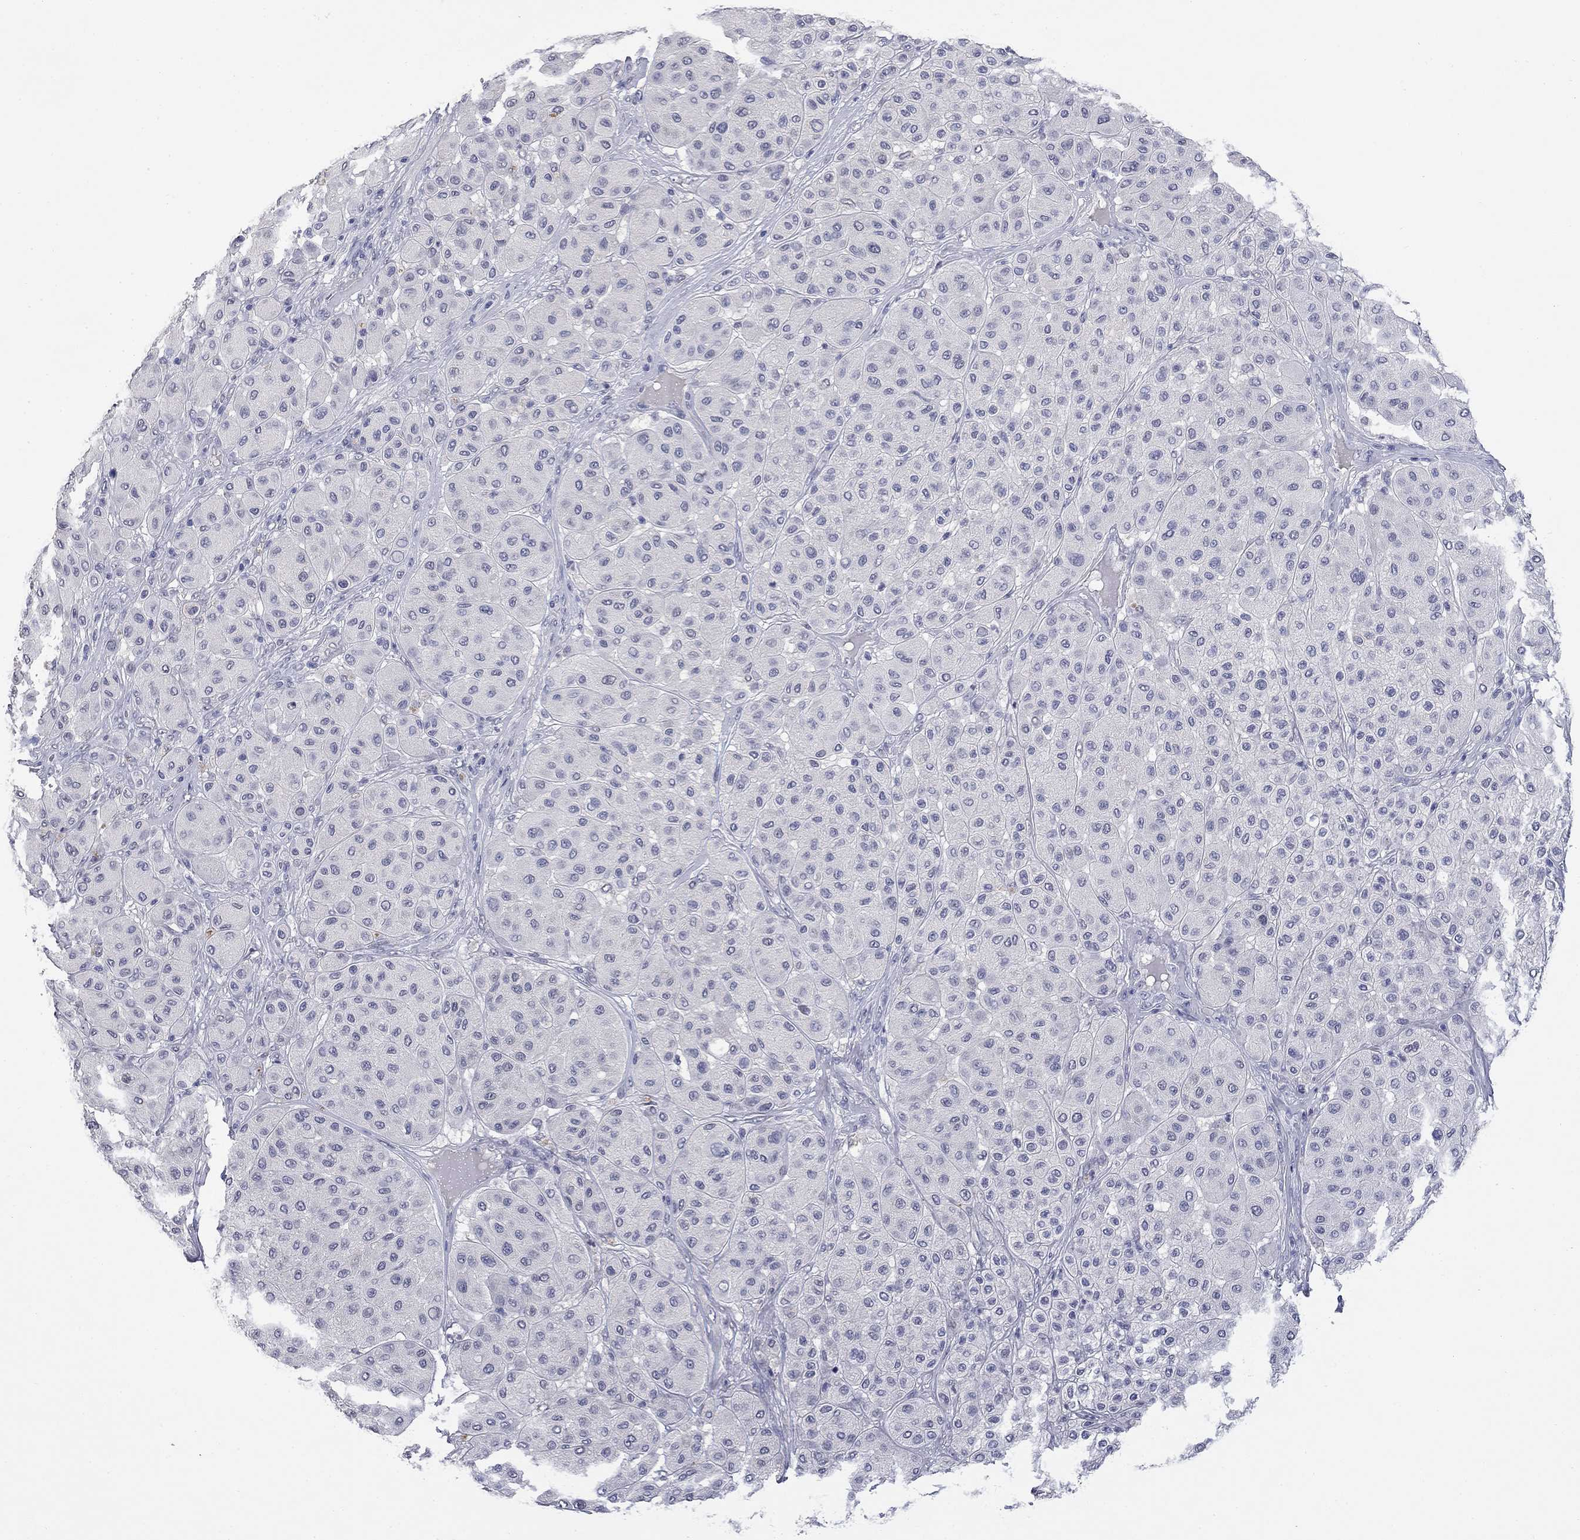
{"staining": {"intensity": "negative", "quantity": "none", "location": "none"}, "tissue": "melanoma", "cell_type": "Tumor cells", "image_type": "cancer", "snomed": [{"axis": "morphology", "description": "Malignant melanoma, Metastatic site"}, {"axis": "topography", "description": "Smooth muscle"}], "caption": "Malignant melanoma (metastatic site) was stained to show a protein in brown. There is no significant expression in tumor cells.", "gene": "SLC51A", "patient": {"sex": "male", "age": 41}}